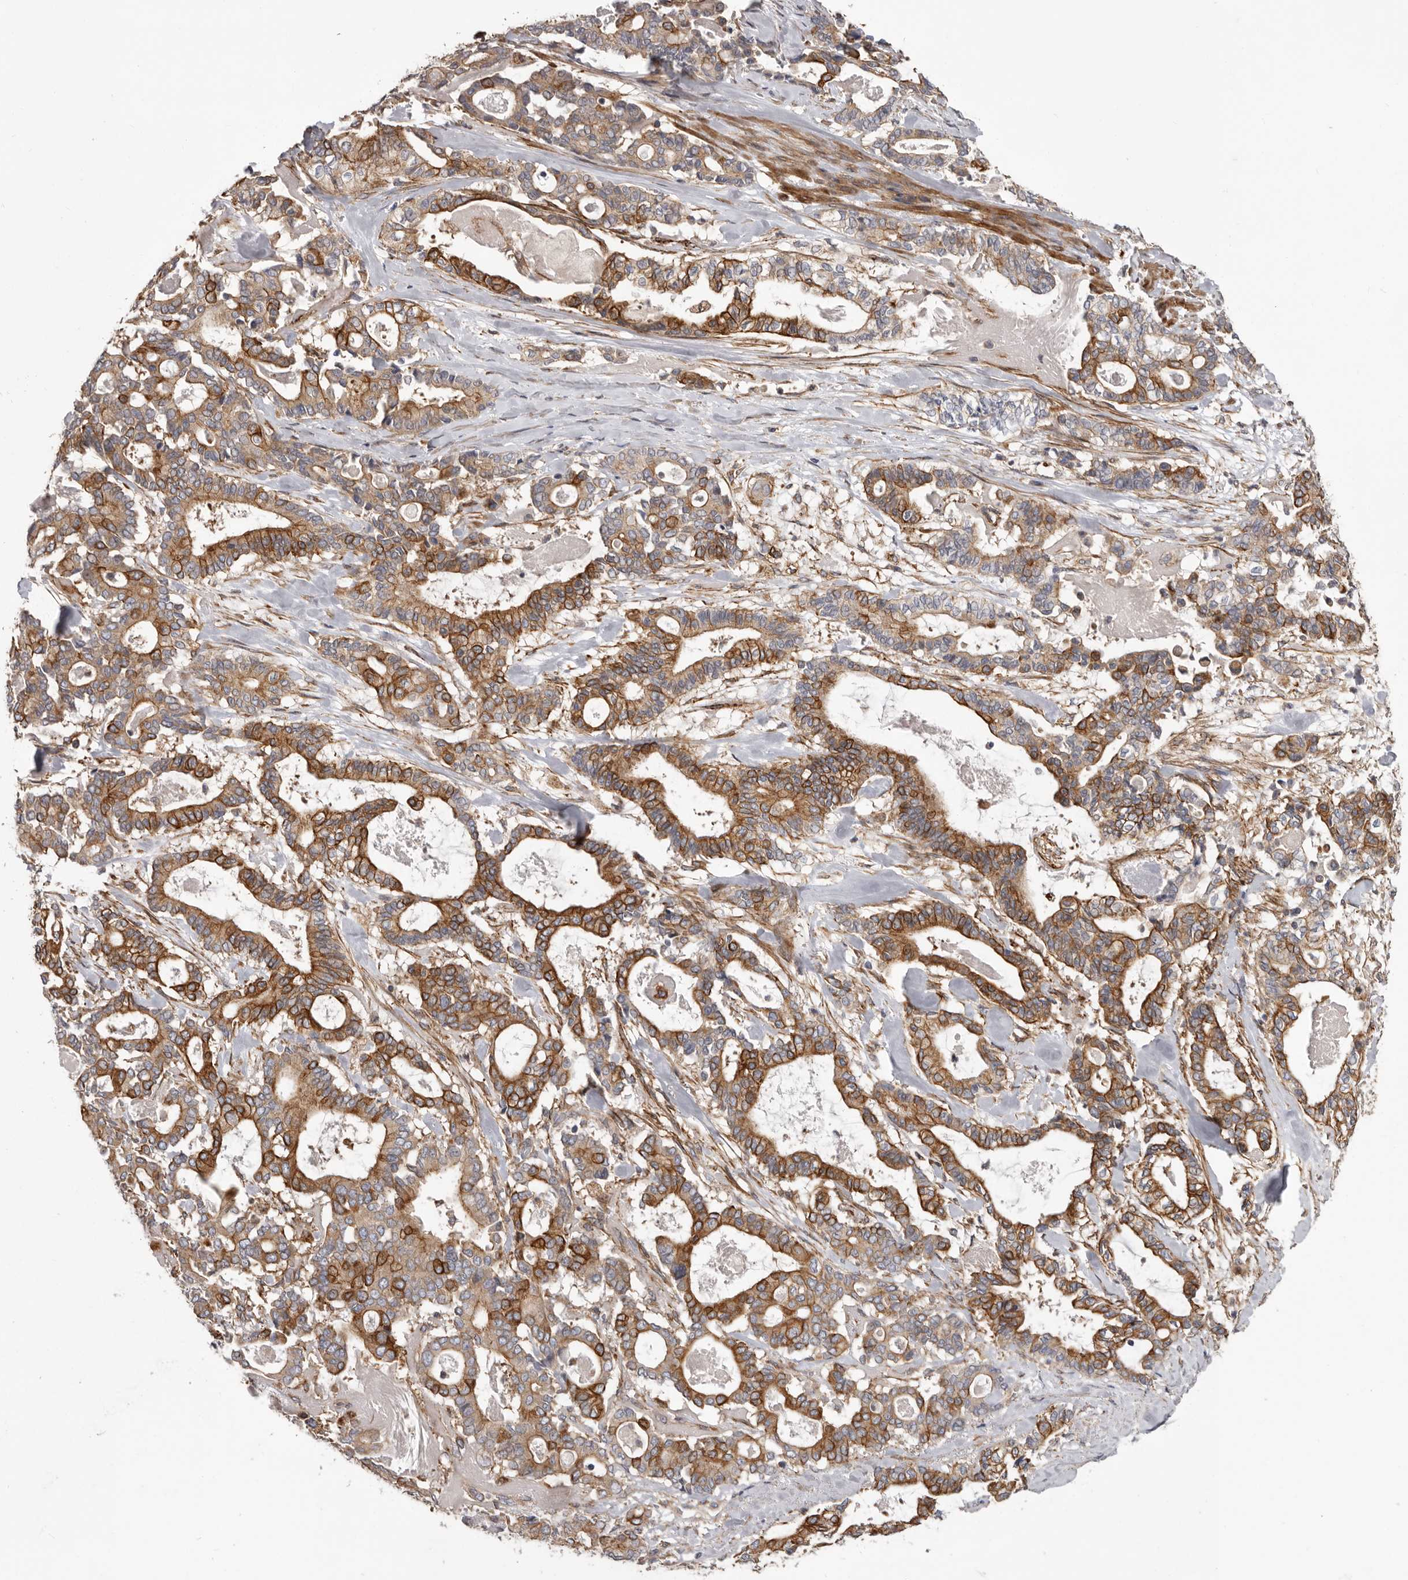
{"staining": {"intensity": "strong", "quantity": ">75%", "location": "cytoplasmic/membranous"}, "tissue": "pancreatic cancer", "cell_type": "Tumor cells", "image_type": "cancer", "snomed": [{"axis": "morphology", "description": "Adenocarcinoma, NOS"}, {"axis": "topography", "description": "Pancreas"}], "caption": "A high amount of strong cytoplasmic/membranous expression is present in about >75% of tumor cells in pancreatic adenocarcinoma tissue.", "gene": "ENAH", "patient": {"sex": "male", "age": 63}}